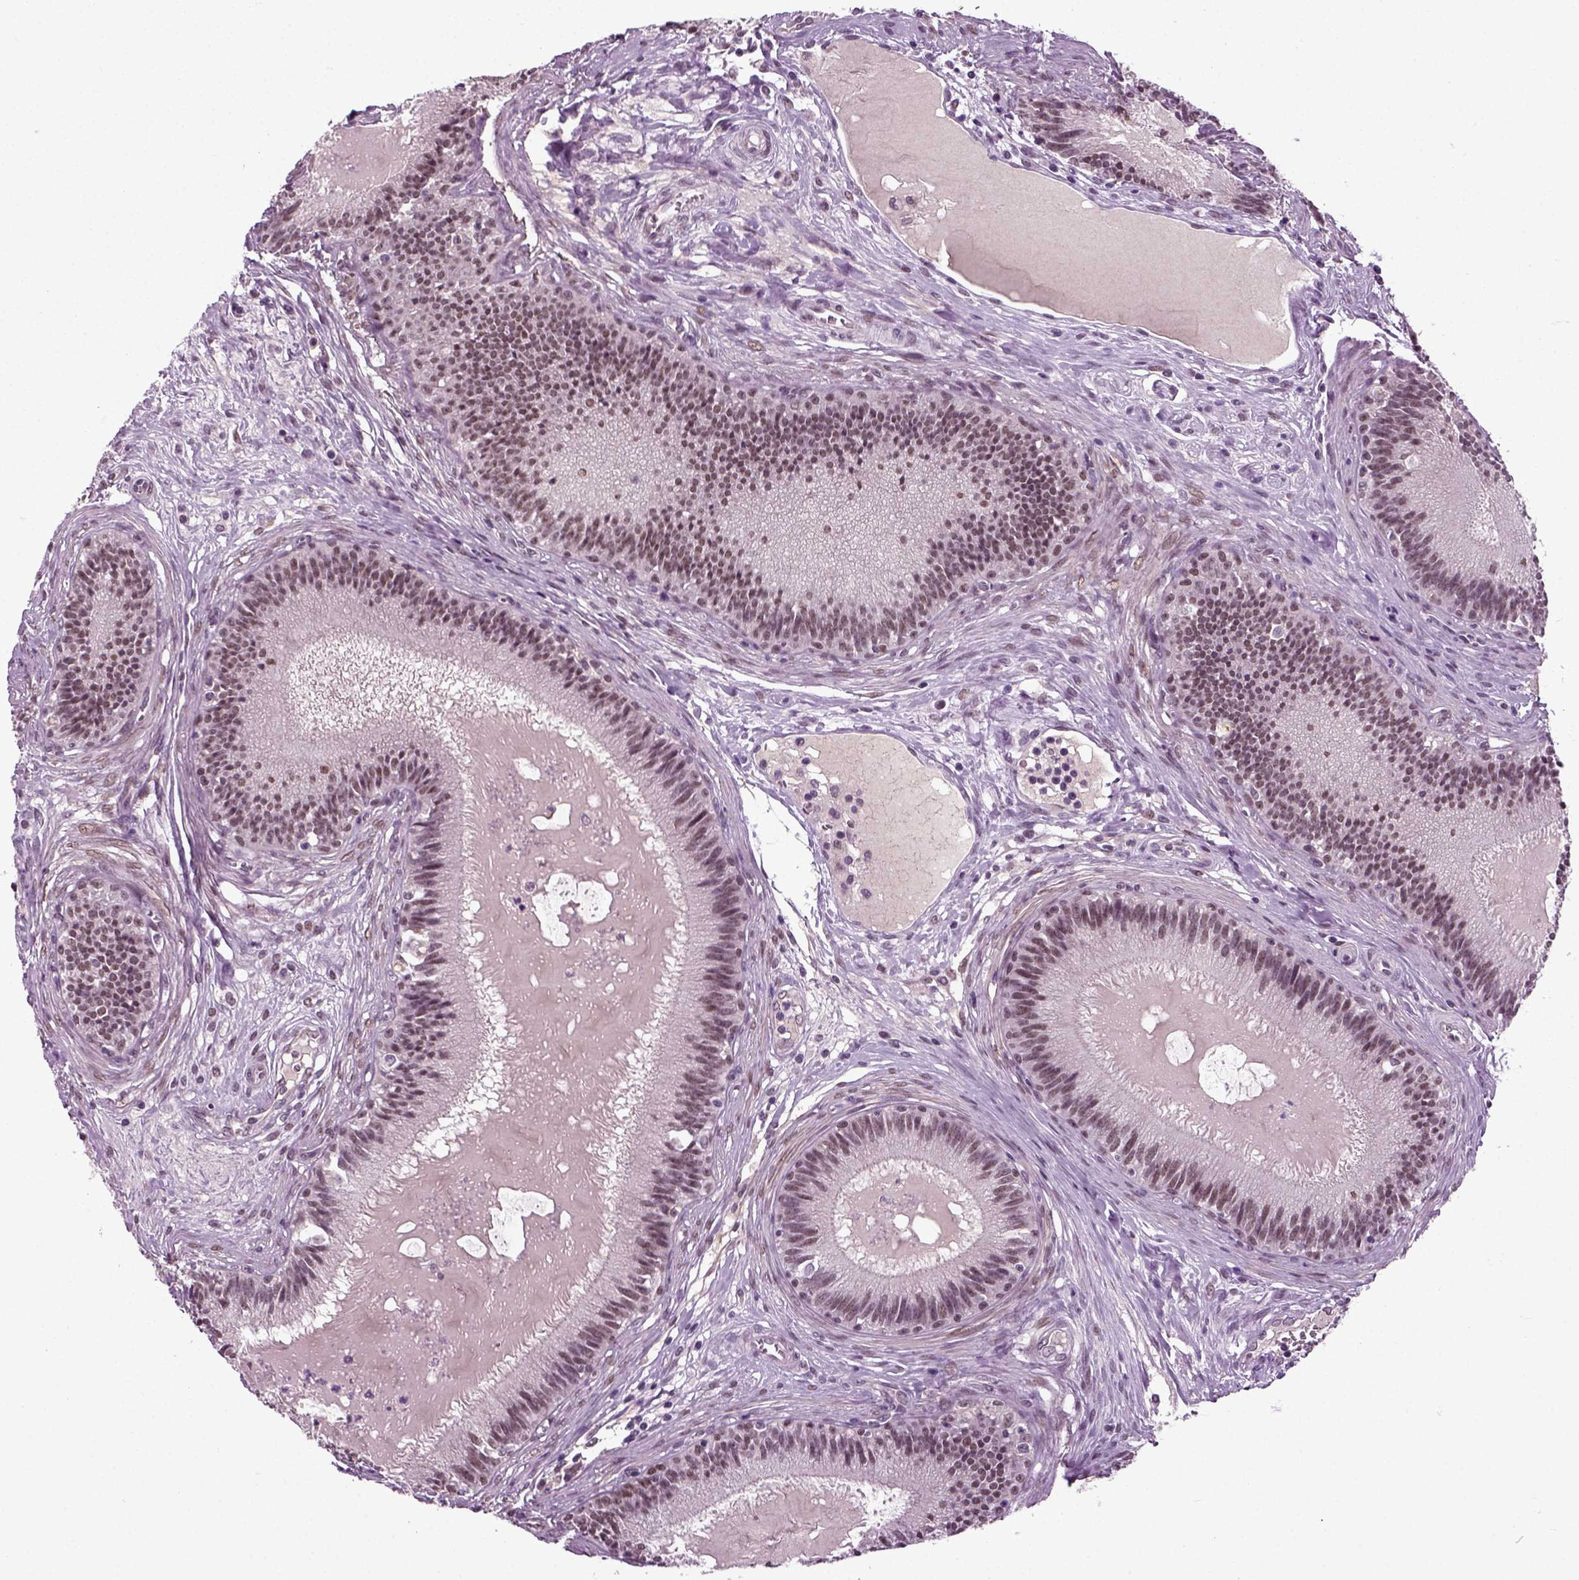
{"staining": {"intensity": "moderate", "quantity": "<25%", "location": "nuclear"}, "tissue": "epididymis", "cell_type": "Glandular cells", "image_type": "normal", "snomed": [{"axis": "morphology", "description": "Normal tissue, NOS"}, {"axis": "topography", "description": "Epididymis"}], "caption": "Immunohistochemical staining of normal human epididymis reveals moderate nuclear protein positivity in about <25% of glandular cells.", "gene": "RCOR3", "patient": {"sex": "male", "age": 27}}